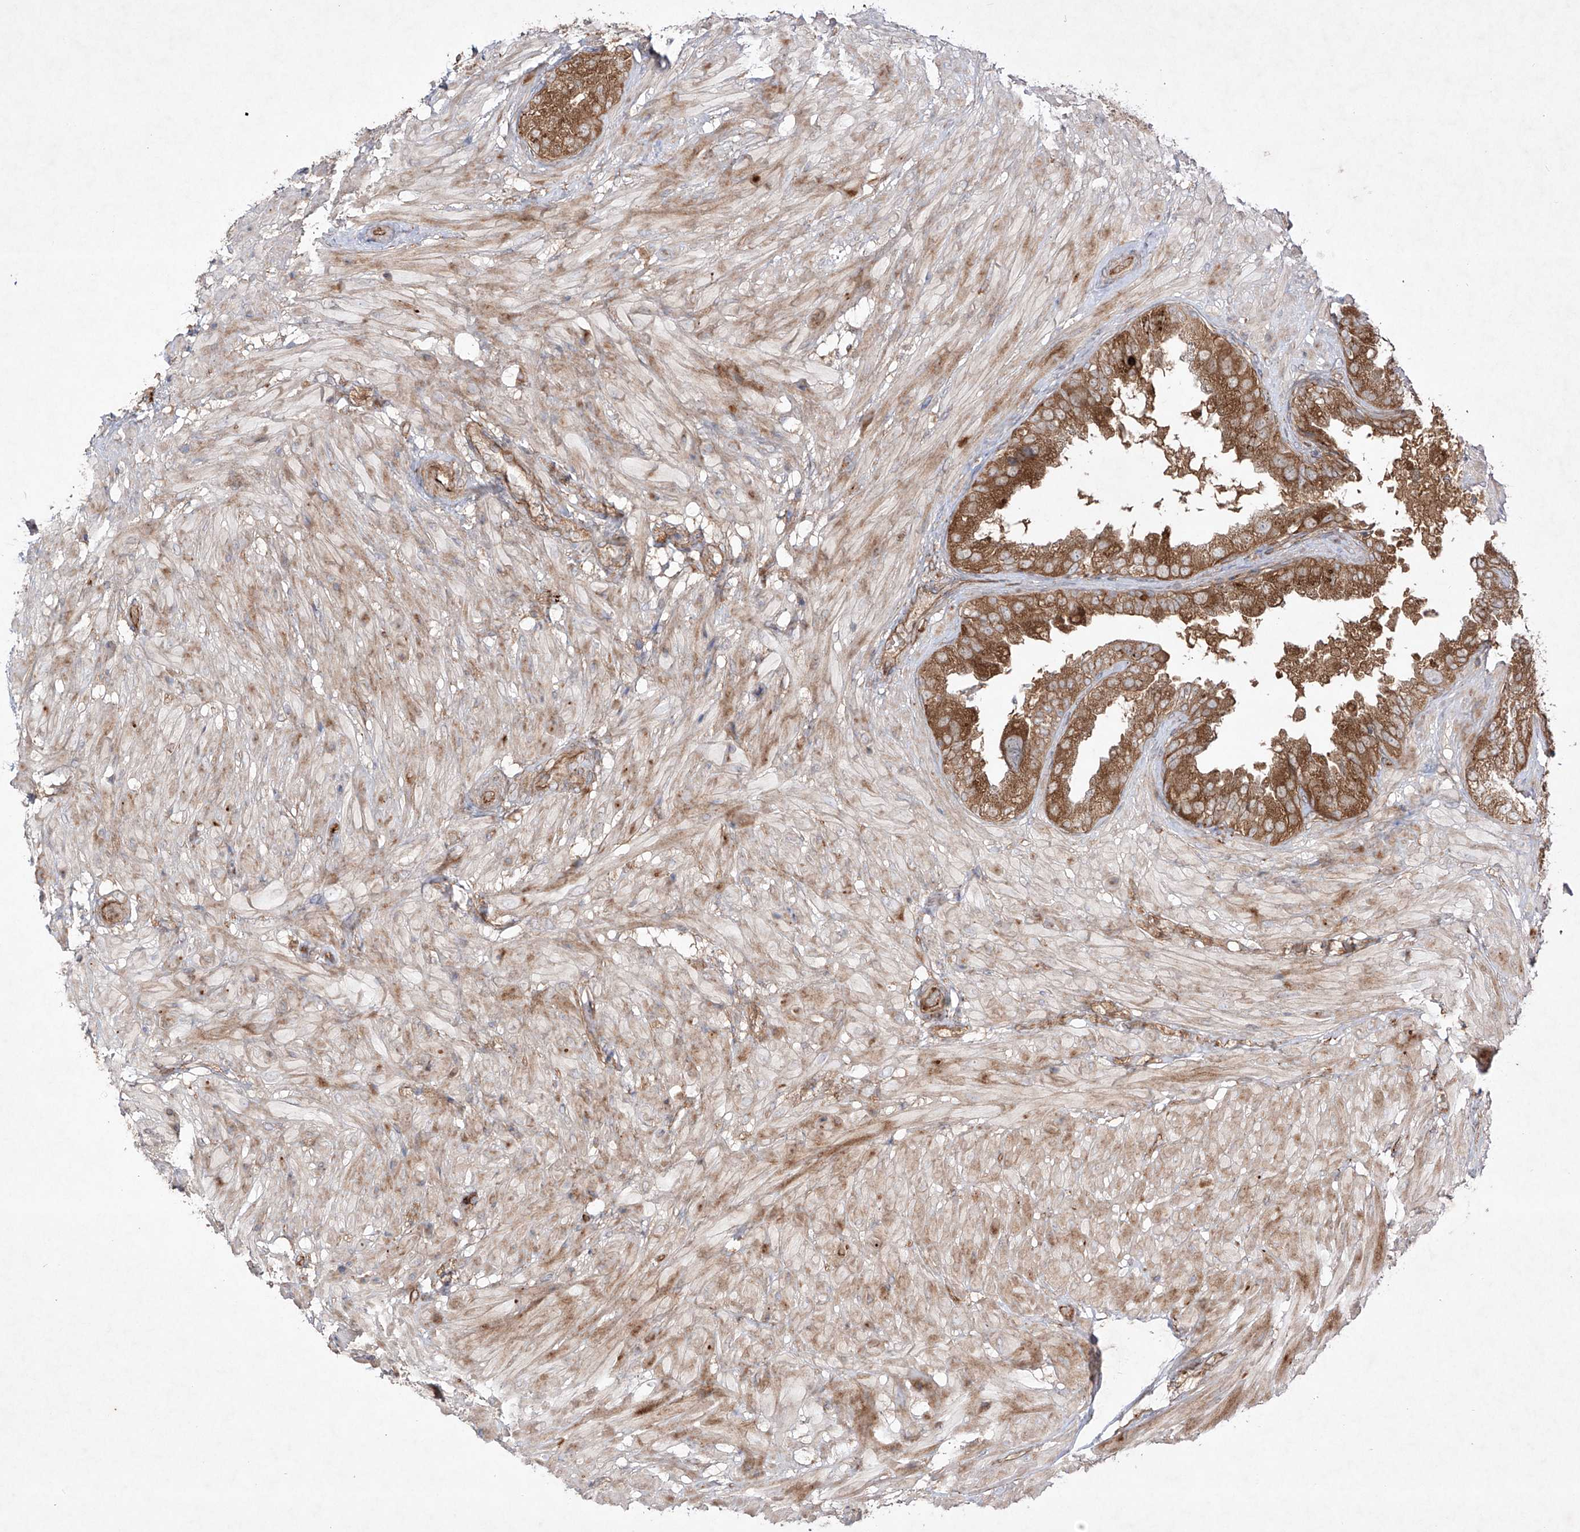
{"staining": {"intensity": "strong", "quantity": ">75%", "location": "cytoplasmic/membranous"}, "tissue": "seminal vesicle", "cell_type": "Glandular cells", "image_type": "normal", "snomed": [{"axis": "morphology", "description": "Normal tissue, NOS"}, {"axis": "topography", "description": "Seminal veicle"}, {"axis": "topography", "description": "Peripheral nerve tissue"}], "caption": "Immunohistochemistry (IHC) image of normal seminal vesicle stained for a protein (brown), which exhibits high levels of strong cytoplasmic/membranous staining in approximately >75% of glandular cells.", "gene": "YKT6", "patient": {"sex": "male", "age": 63}}